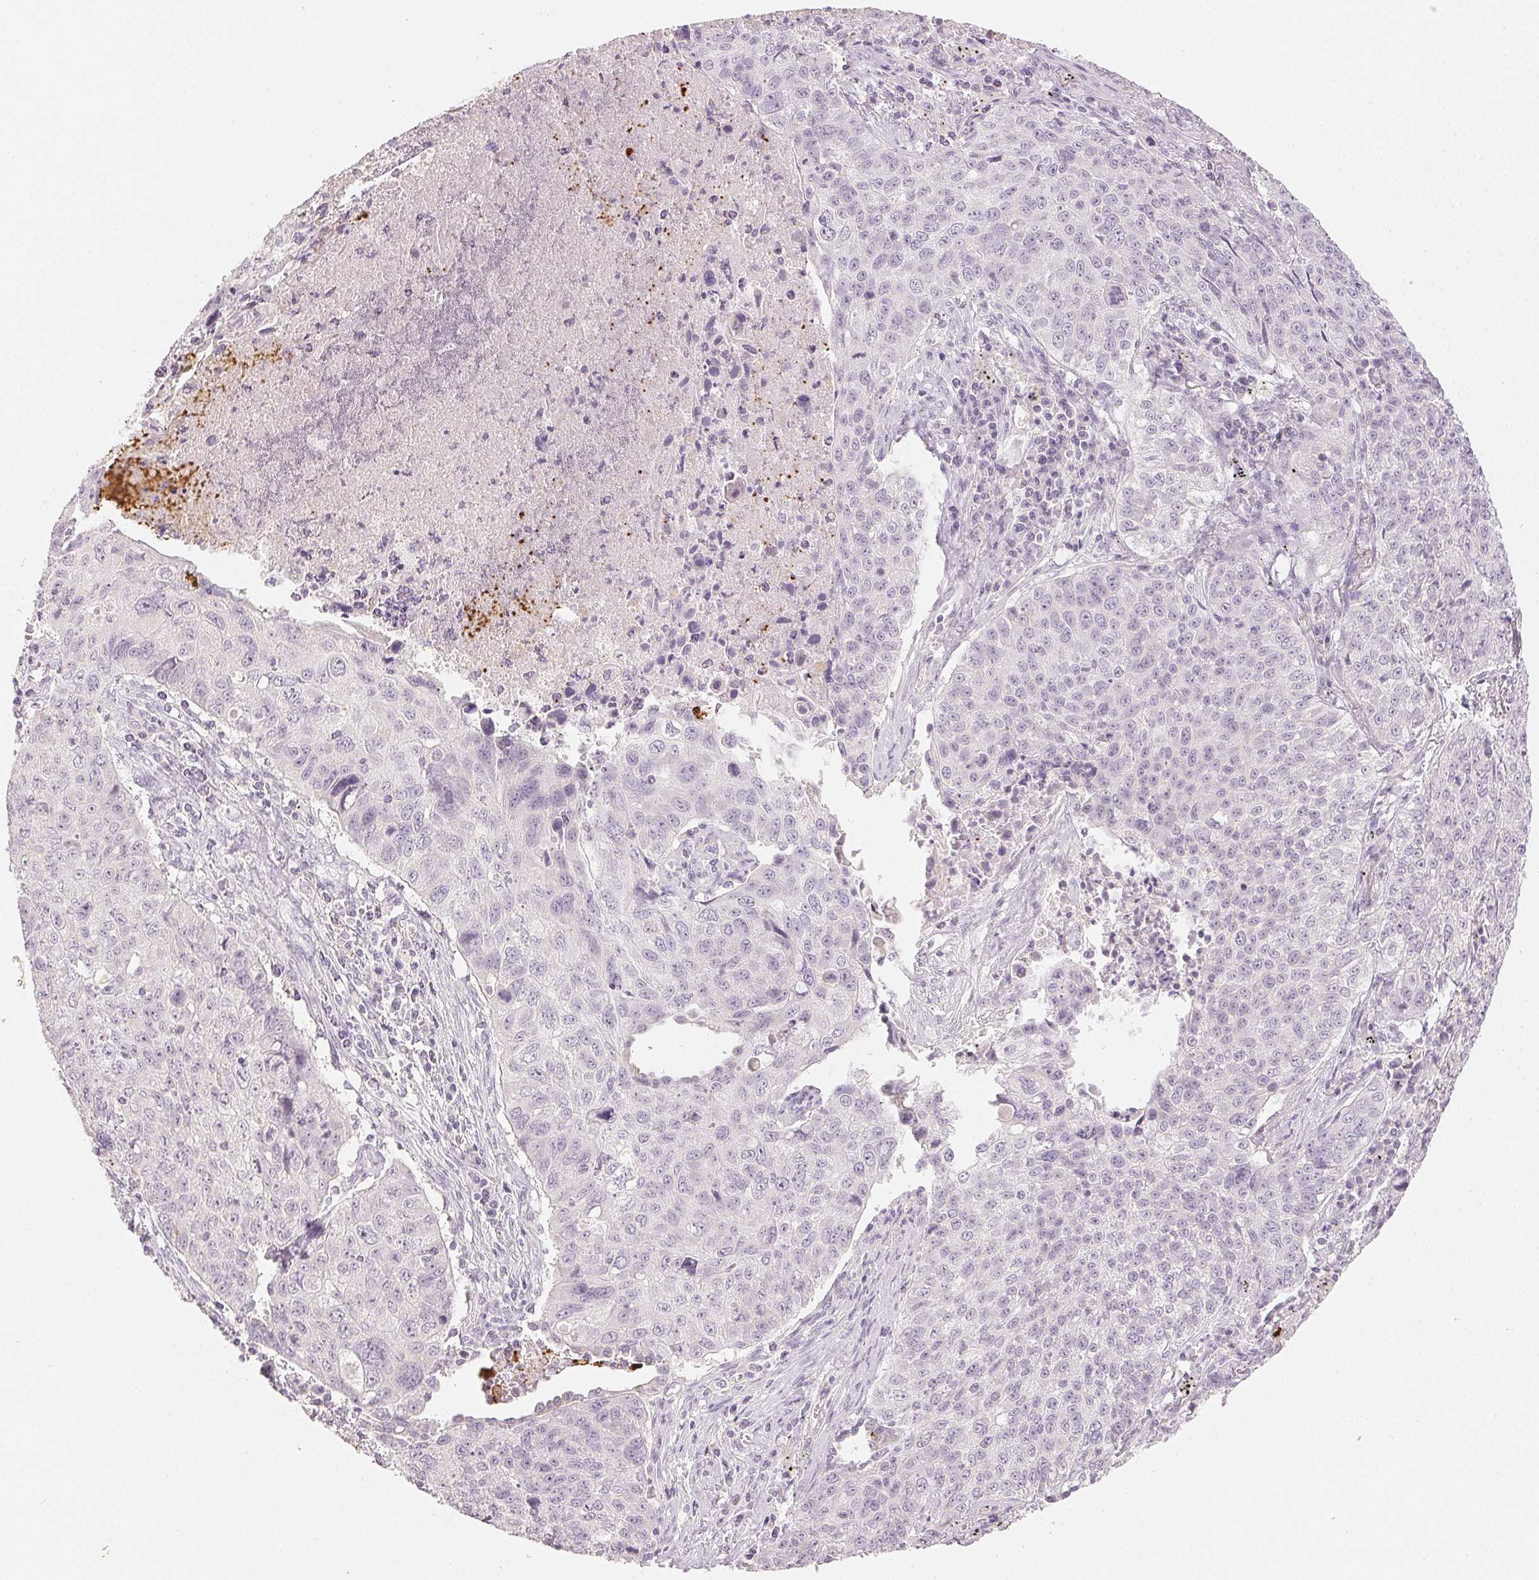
{"staining": {"intensity": "negative", "quantity": "none", "location": "none"}, "tissue": "lung cancer", "cell_type": "Tumor cells", "image_type": "cancer", "snomed": [{"axis": "morphology", "description": "Normal morphology"}, {"axis": "morphology", "description": "Aneuploidy"}, {"axis": "morphology", "description": "Squamous cell carcinoma, NOS"}, {"axis": "topography", "description": "Lymph node"}, {"axis": "topography", "description": "Lung"}], "caption": "This is a photomicrograph of IHC staining of lung cancer, which shows no expression in tumor cells. The staining was performed using DAB to visualize the protein expression in brown, while the nuclei were stained in blue with hematoxylin (Magnification: 20x).", "gene": "LVRN", "patient": {"sex": "female", "age": 76}}